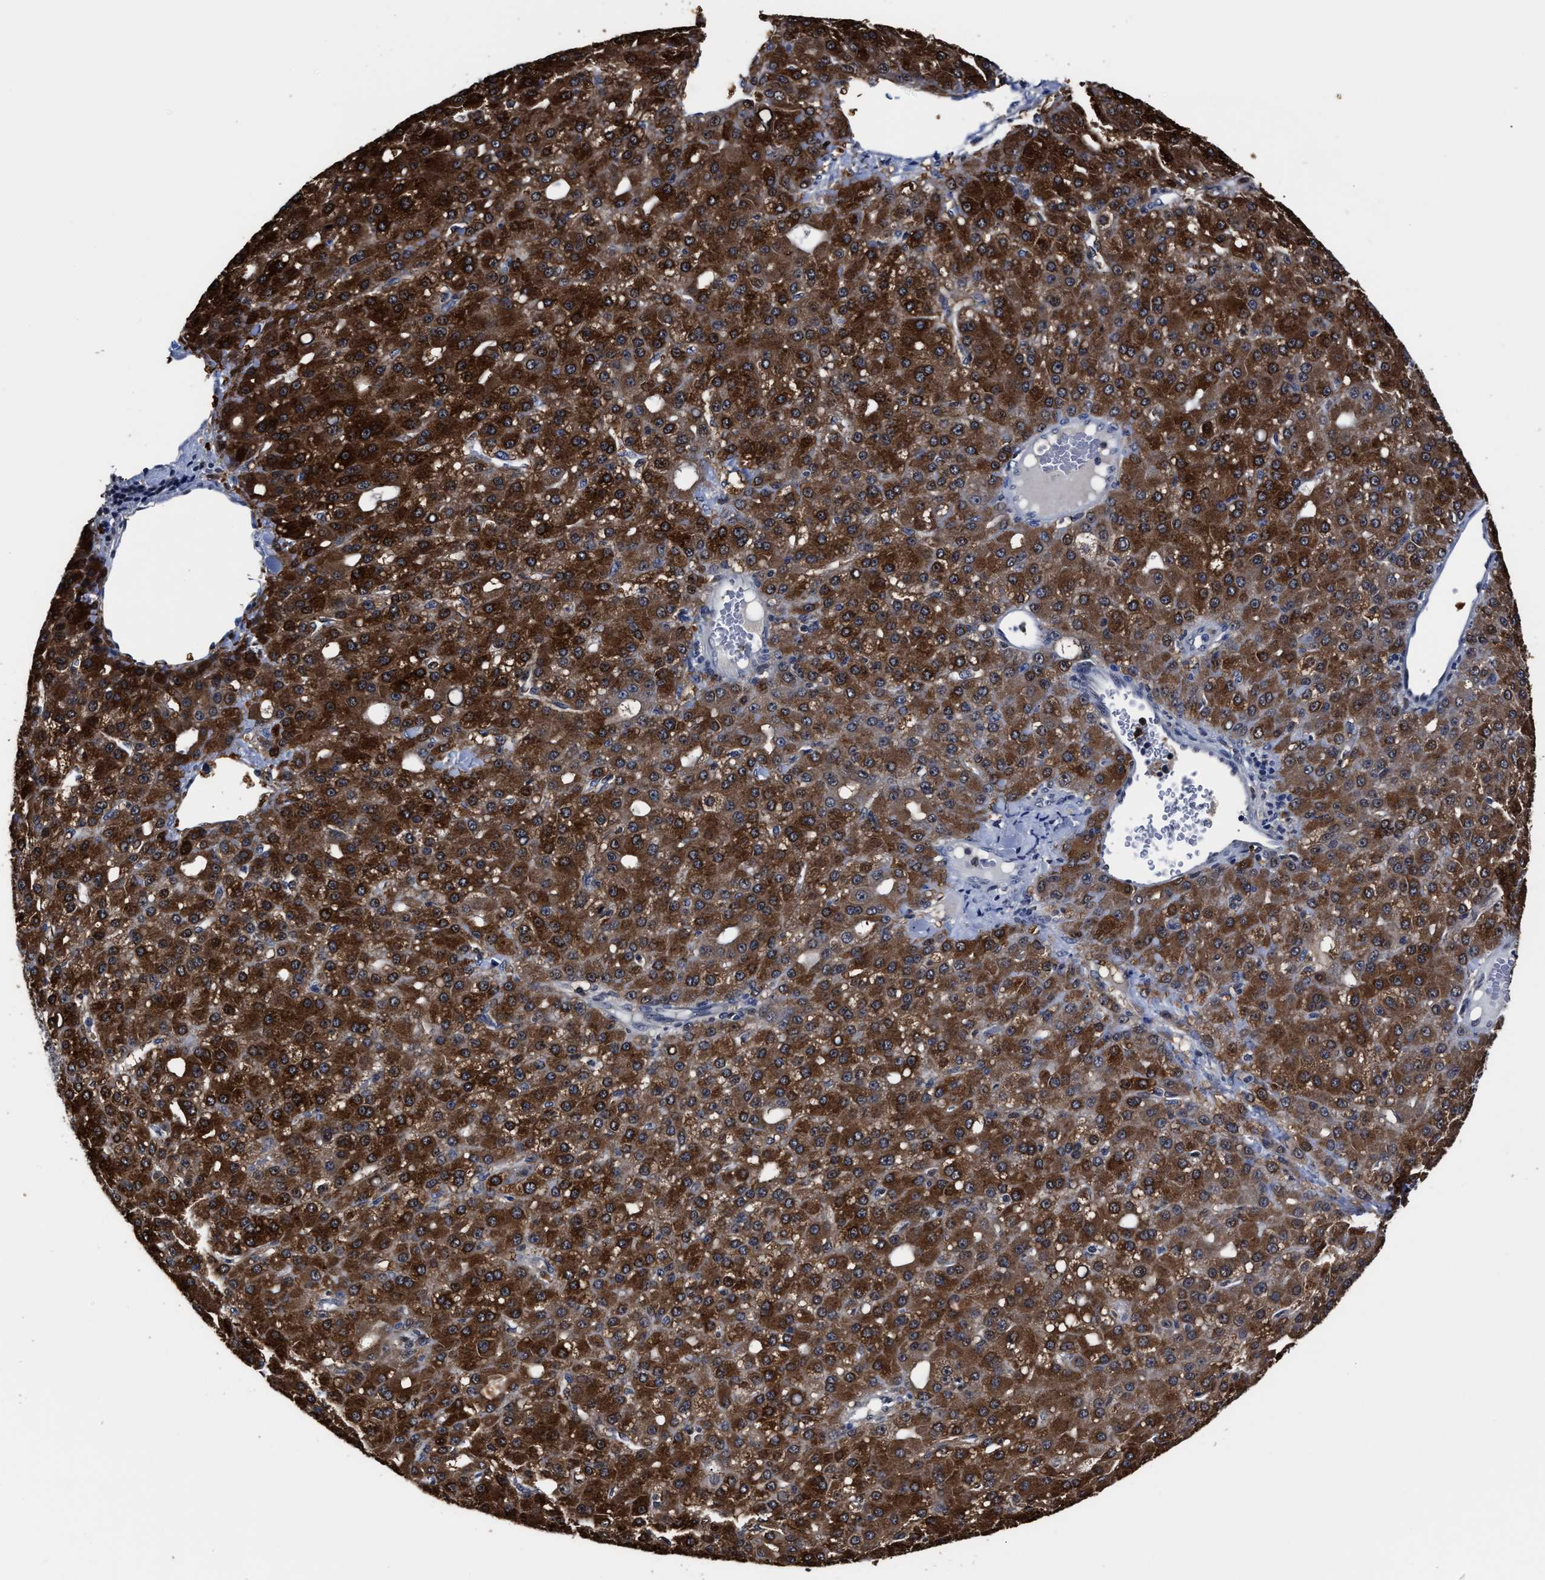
{"staining": {"intensity": "strong", "quantity": ">75%", "location": "cytoplasmic/membranous,nuclear"}, "tissue": "liver cancer", "cell_type": "Tumor cells", "image_type": "cancer", "snomed": [{"axis": "morphology", "description": "Carcinoma, Hepatocellular, NOS"}, {"axis": "topography", "description": "Liver"}], "caption": "IHC photomicrograph of human liver cancer (hepatocellular carcinoma) stained for a protein (brown), which shows high levels of strong cytoplasmic/membranous and nuclear staining in about >75% of tumor cells.", "gene": "PRPF4B", "patient": {"sex": "male", "age": 67}}